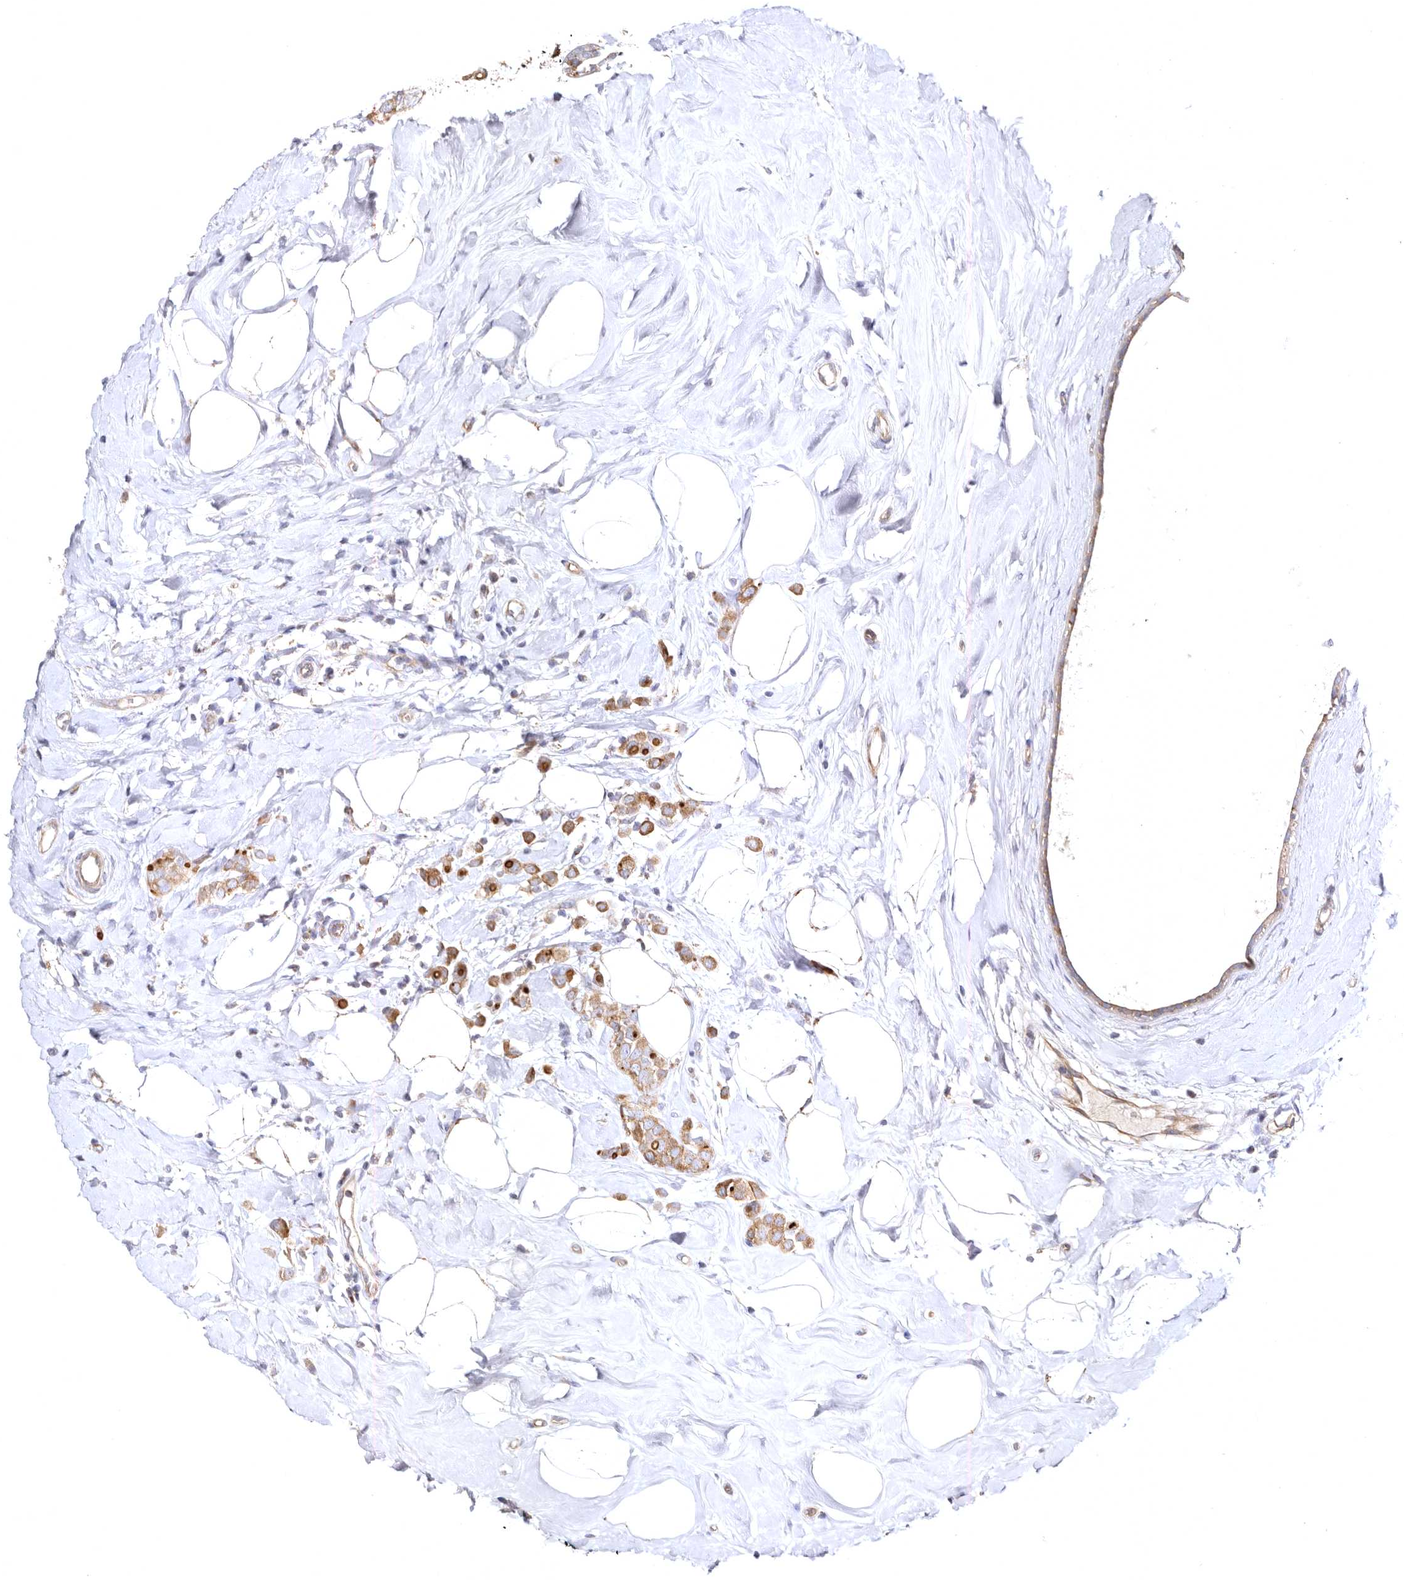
{"staining": {"intensity": "moderate", "quantity": ">75%", "location": "cytoplasmic/membranous"}, "tissue": "breast cancer", "cell_type": "Tumor cells", "image_type": "cancer", "snomed": [{"axis": "morphology", "description": "Lobular carcinoma"}, {"axis": "topography", "description": "Breast"}], "caption": "High-magnification brightfield microscopy of lobular carcinoma (breast) stained with DAB (brown) and counterstained with hematoxylin (blue). tumor cells exhibit moderate cytoplasmic/membranous expression is appreciated in approximately>75% of cells.", "gene": "BAIAP2L1", "patient": {"sex": "female", "age": 47}}